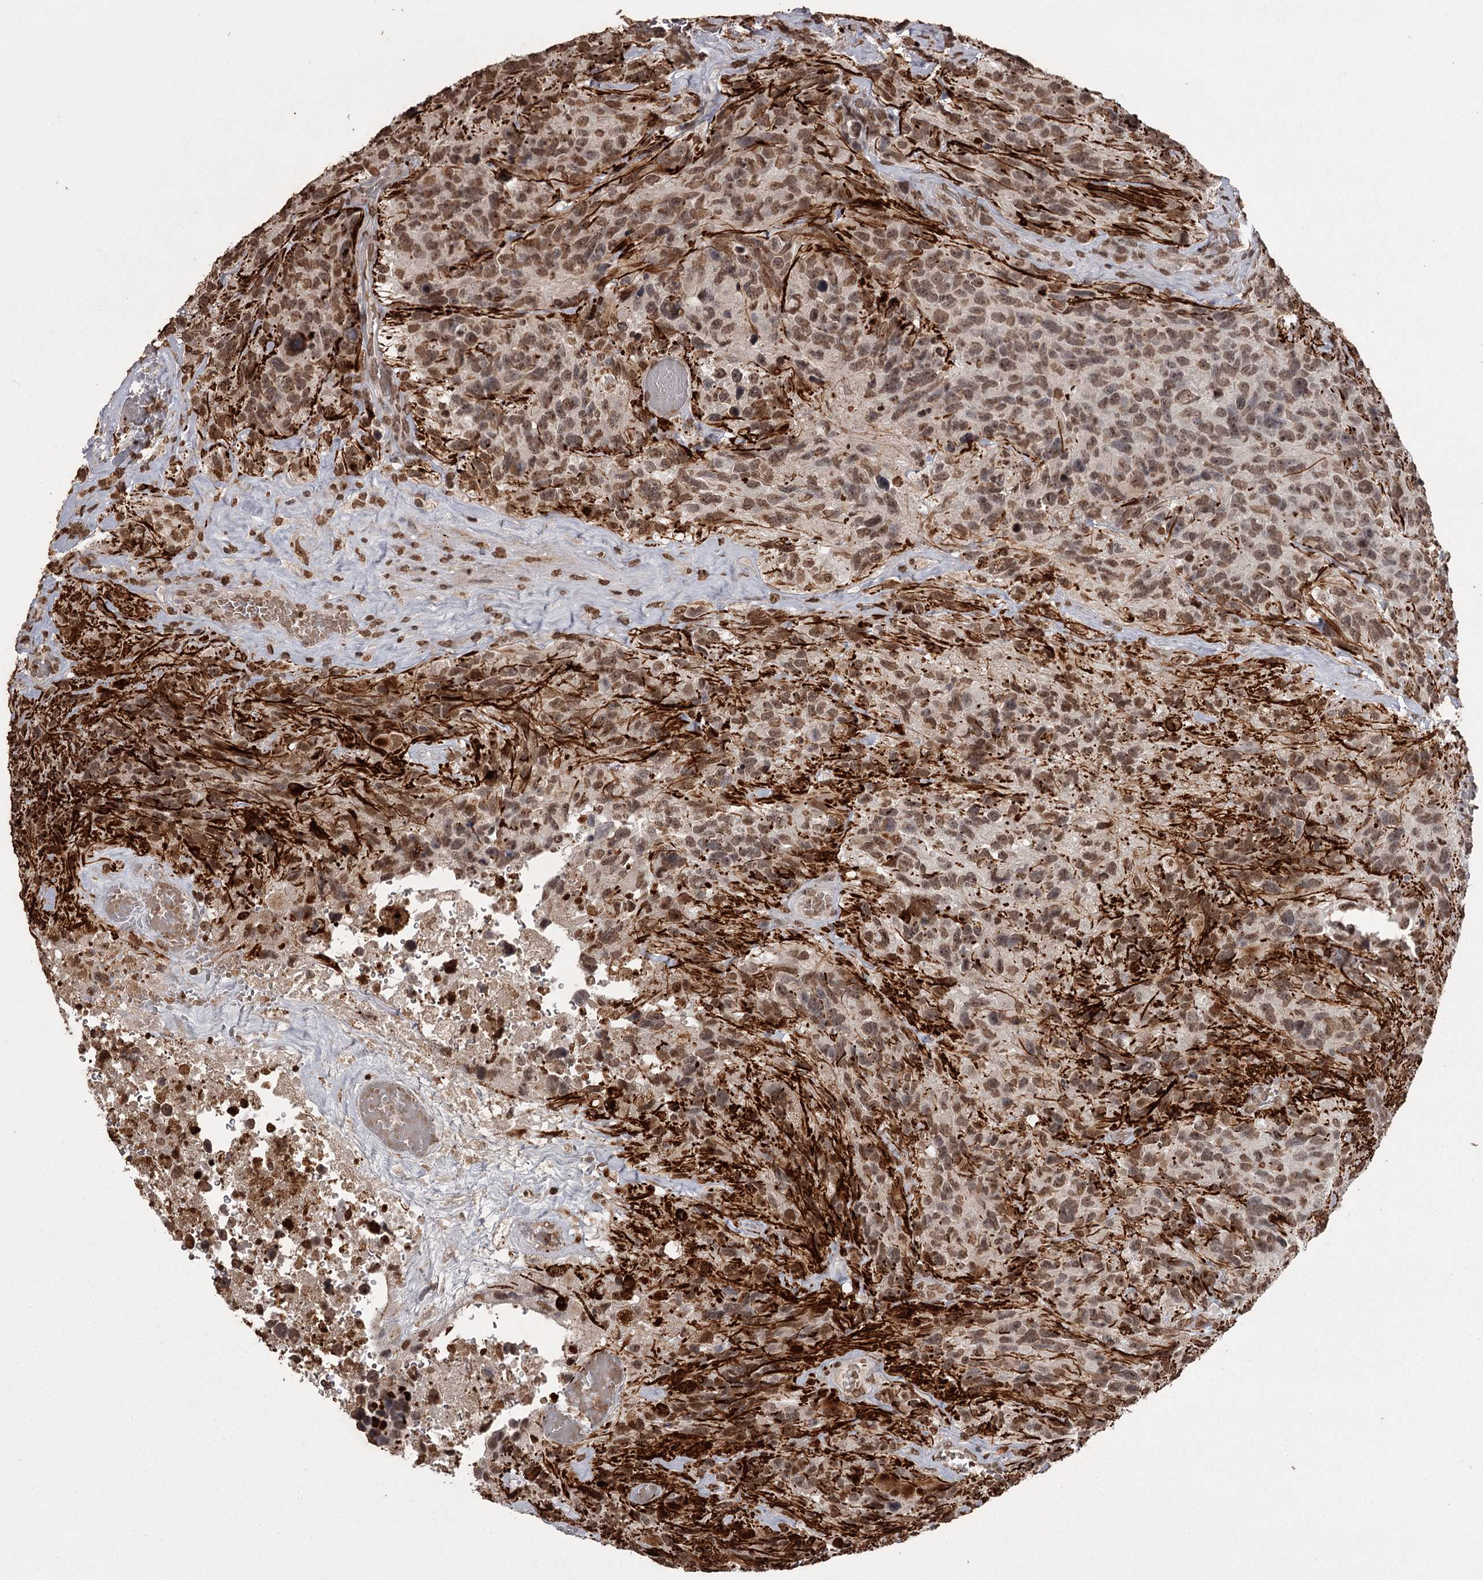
{"staining": {"intensity": "moderate", "quantity": ">75%", "location": "nuclear"}, "tissue": "glioma", "cell_type": "Tumor cells", "image_type": "cancer", "snomed": [{"axis": "morphology", "description": "Glioma, malignant, High grade"}, {"axis": "topography", "description": "Brain"}], "caption": "The image demonstrates a brown stain indicating the presence of a protein in the nuclear of tumor cells in malignant glioma (high-grade).", "gene": "THYN1", "patient": {"sex": "male", "age": 69}}